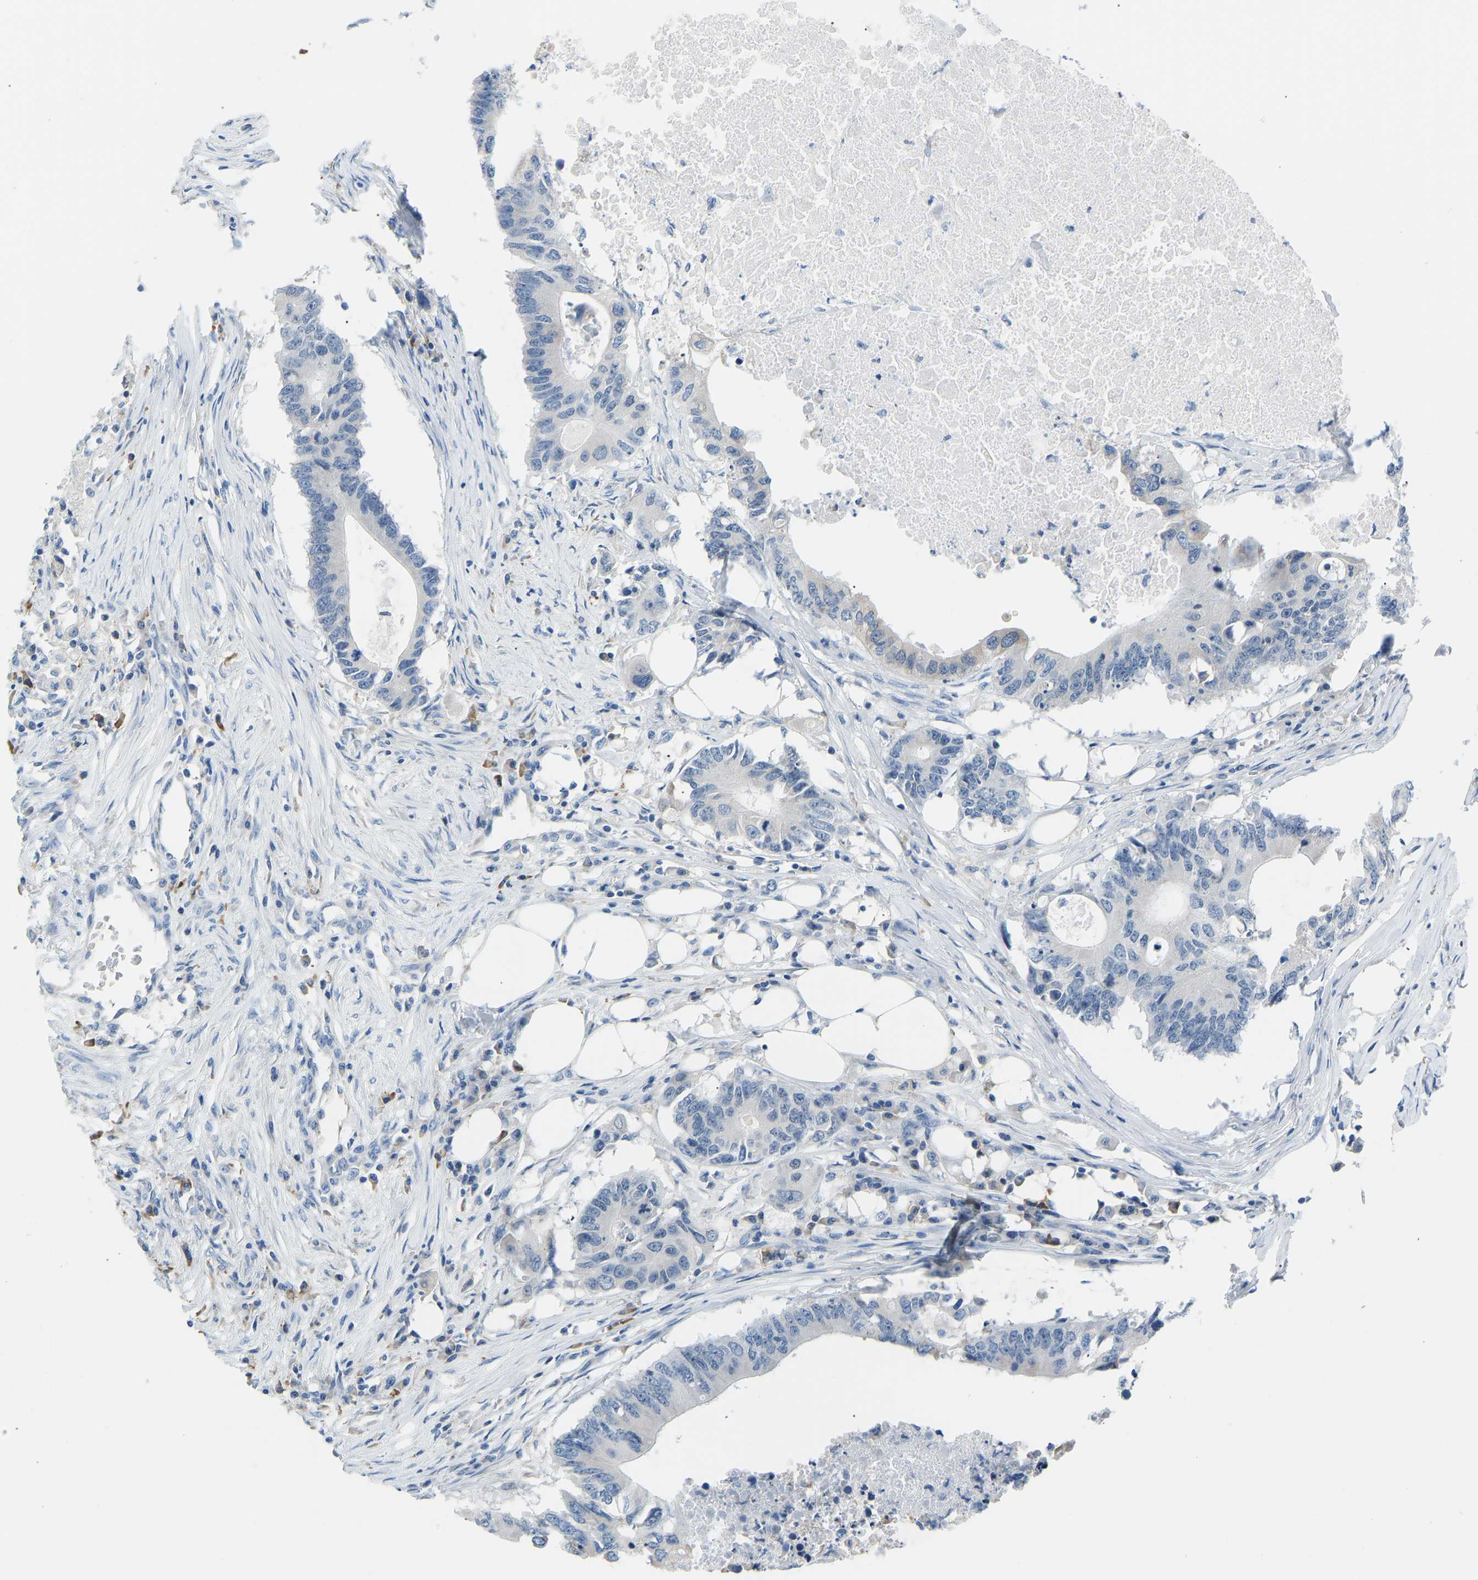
{"staining": {"intensity": "negative", "quantity": "none", "location": "none"}, "tissue": "colorectal cancer", "cell_type": "Tumor cells", "image_type": "cancer", "snomed": [{"axis": "morphology", "description": "Adenocarcinoma, NOS"}, {"axis": "topography", "description": "Colon"}], "caption": "This is a photomicrograph of immunohistochemistry (IHC) staining of adenocarcinoma (colorectal), which shows no expression in tumor cells.", "gene": "VRK1", "patient": {"sex": "male", "age": 71}}